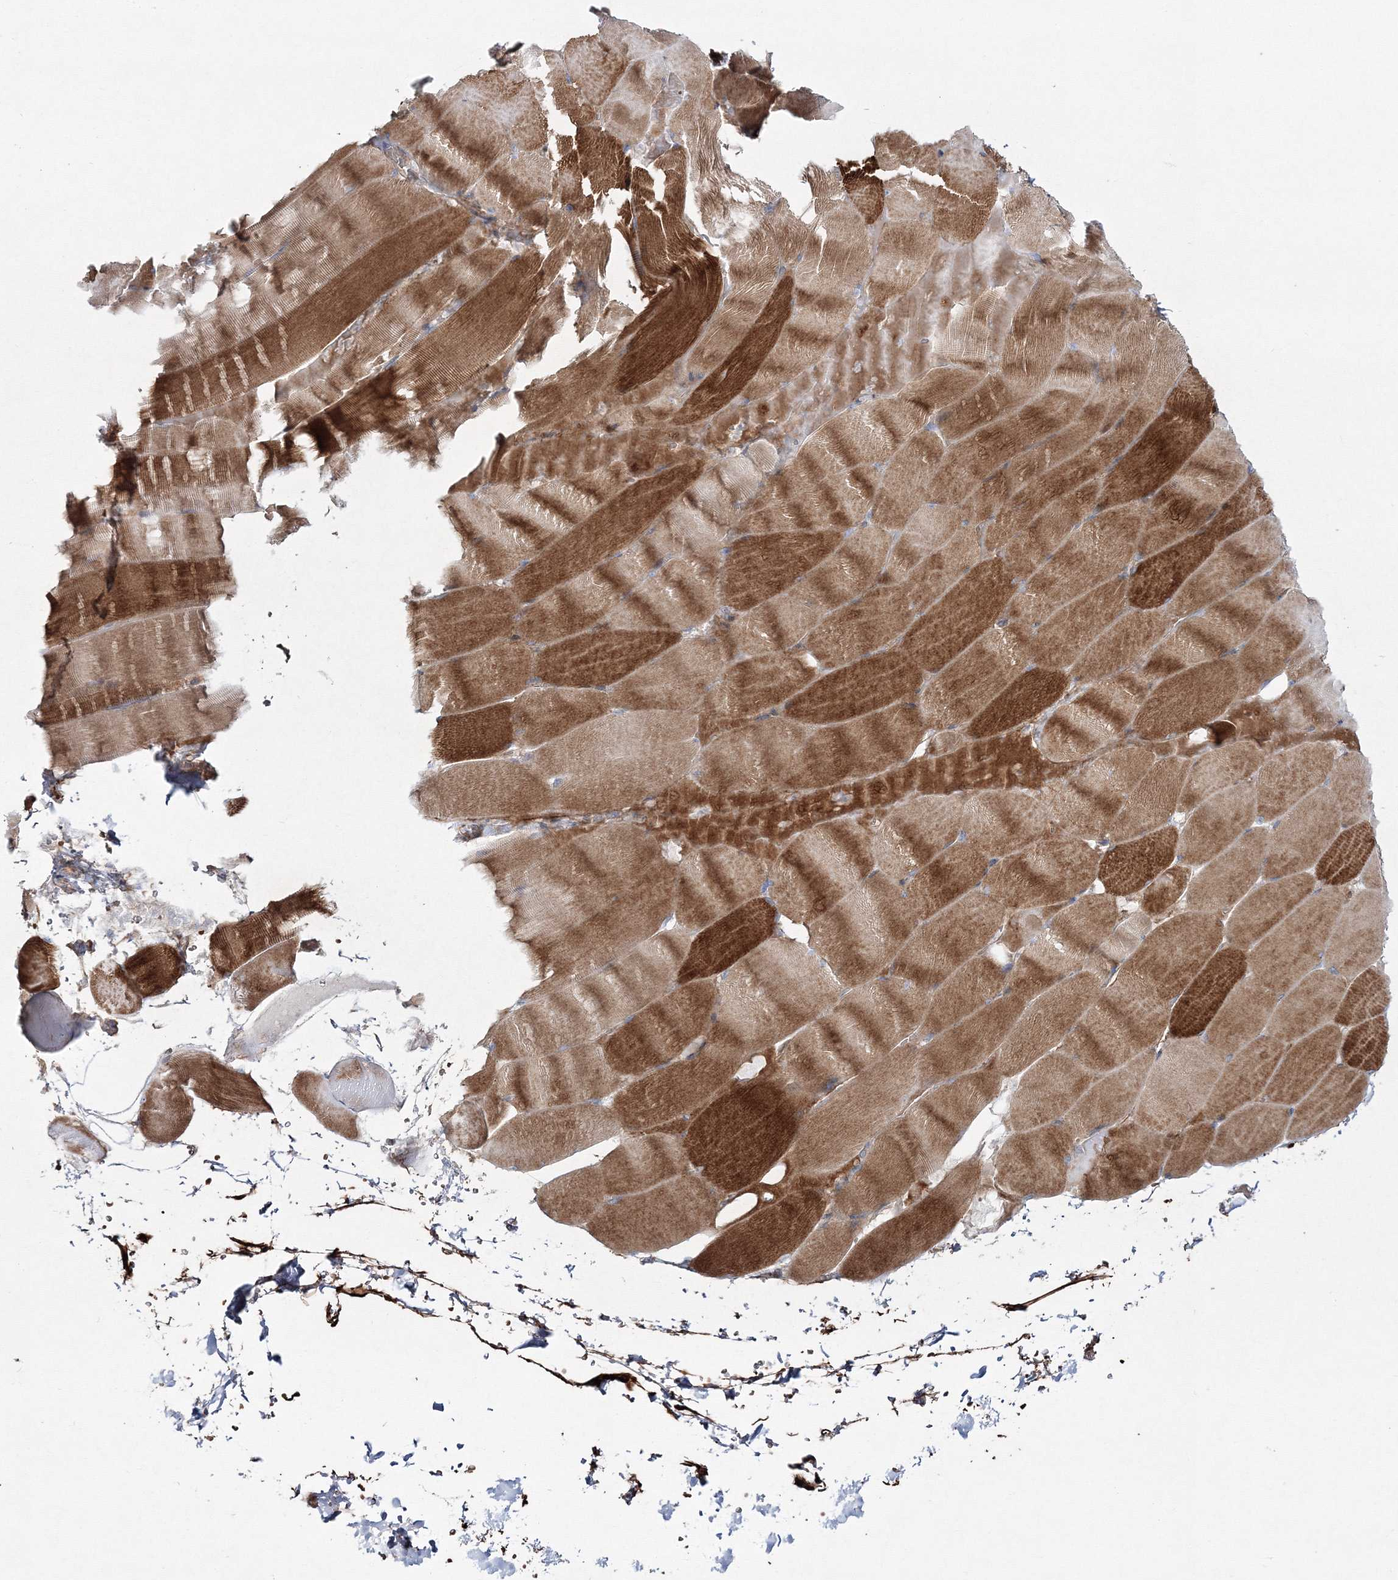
{"staining": {"intensity": "strong", "quantity": ">75%", "location": "cytoplasmic/membranous"}, "tissue": "skeletal muscle", "cell_type": "Myocytes", "image_type": "normal", "snomed": [{"axis": "morphology", "description": "Normal tissue, NOS"}, {"axis": "topography", "description": "Skeletal muscle"}], "caption": "This is an image of immunohistochemistry staining of benign skeletal muscle, which shows strong positivity in the cytoplasmic/membranous of myocytes.", "gene": "ZSWIM6", "patient": {"sex": "male", "age": 62}}